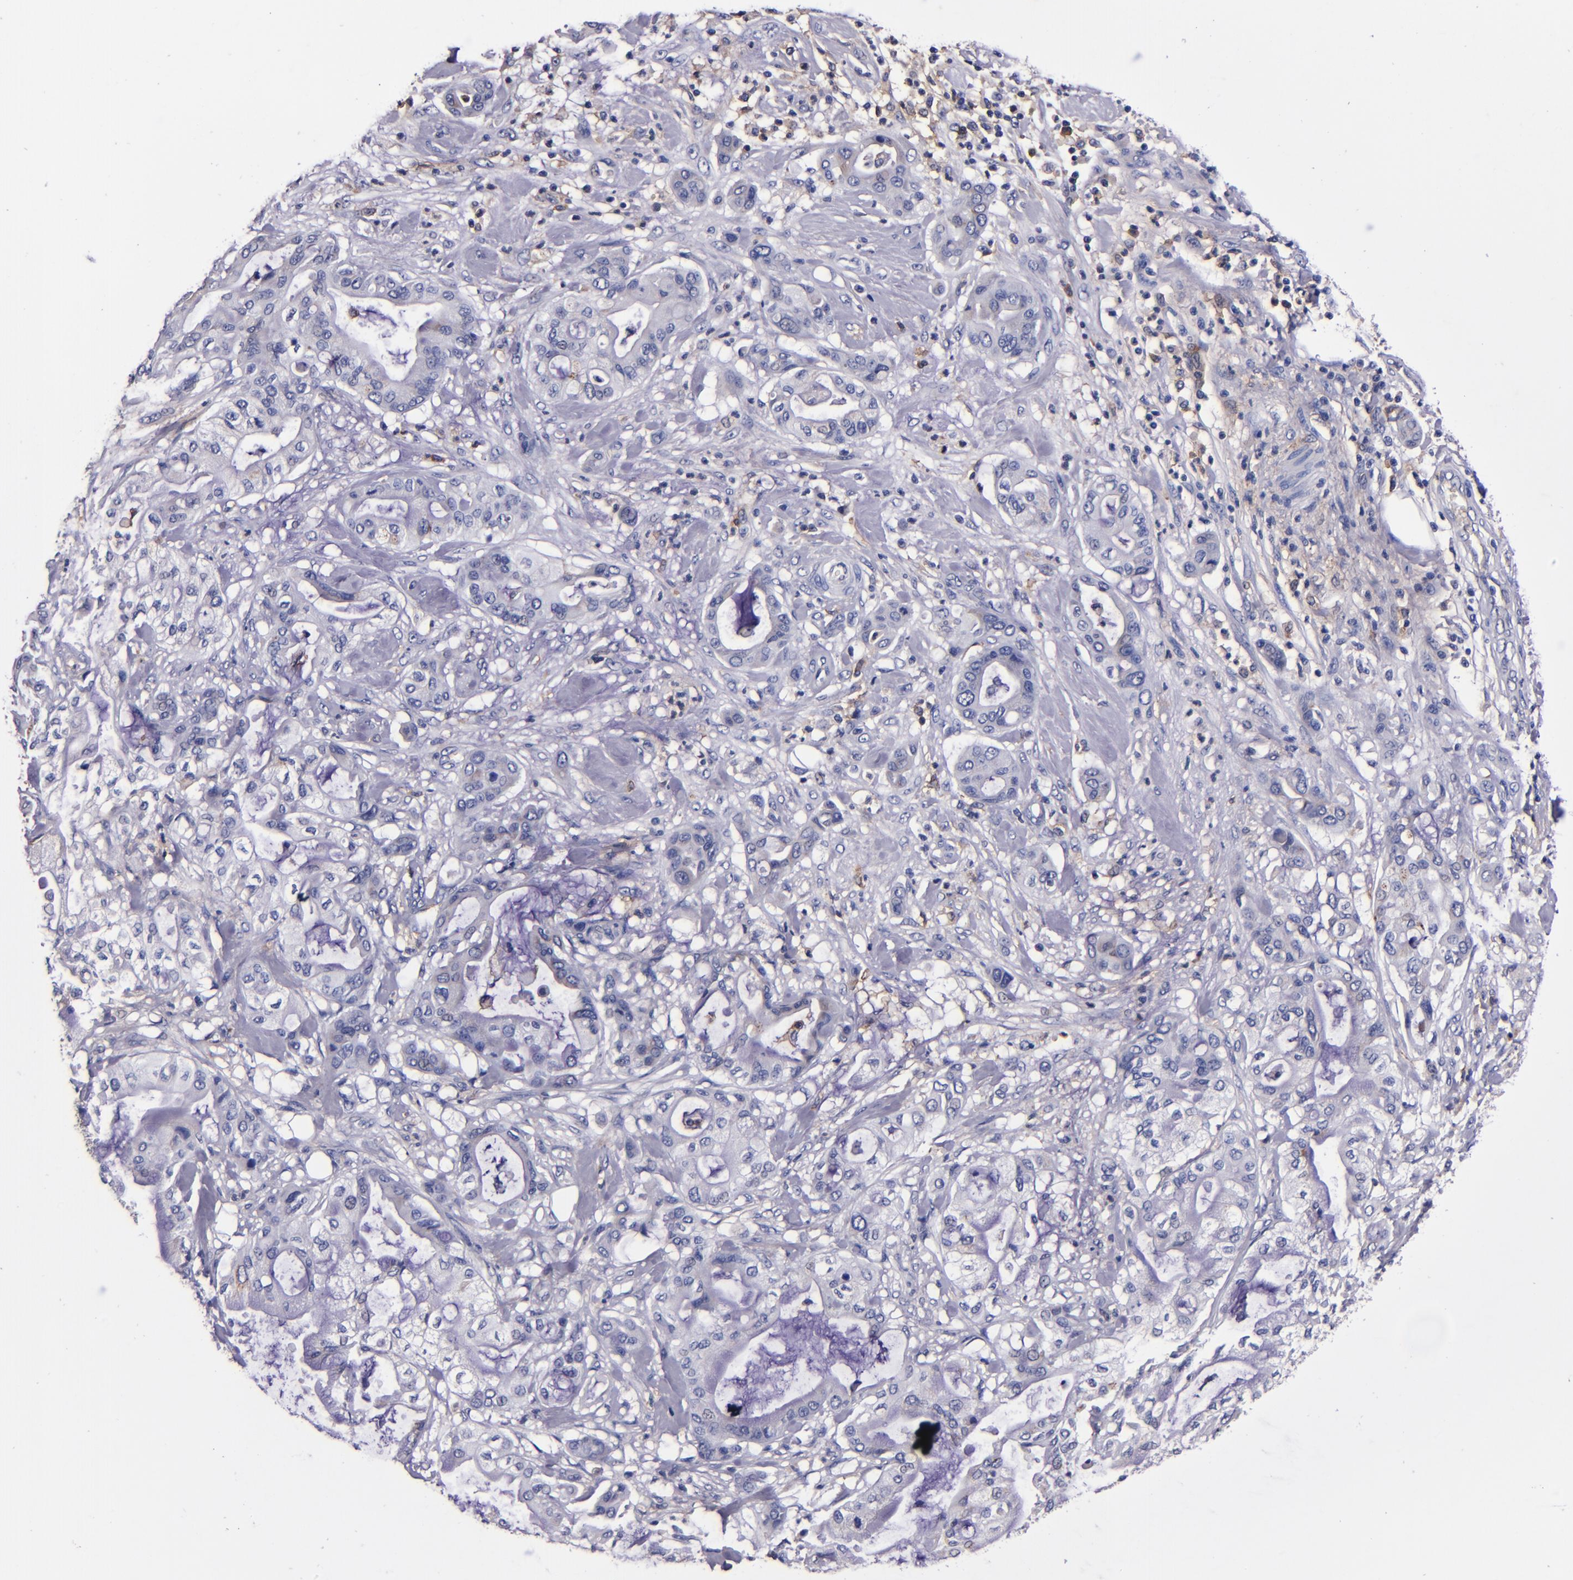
{"staining": {"intensity": "negative", "quantity": "none", "location": "none"}, "tissue": "pancreatic cancer", "cell_type": "Tumor cells", "image_type": "cancer", "snomed": [{"axis": "morphology", "description": "Adenocarcinoma, NOS"}, {"axis": "morphology", "description": "Adenocarcinoma, metastatic, NOS"}, {"axis": "topography", "description": "Lymph node"}, {"axis": "topography", "description": "Pancreas"}, {"axis": "topography", "description": "Duodenum"}], "caption": "Immunohistochemical staining of human adenocarcinoma (pancreatic) exhibits no significant staining in tumor cells.", "gene": "SIRPA", "patient": {"sex": "female", "age": 64}}